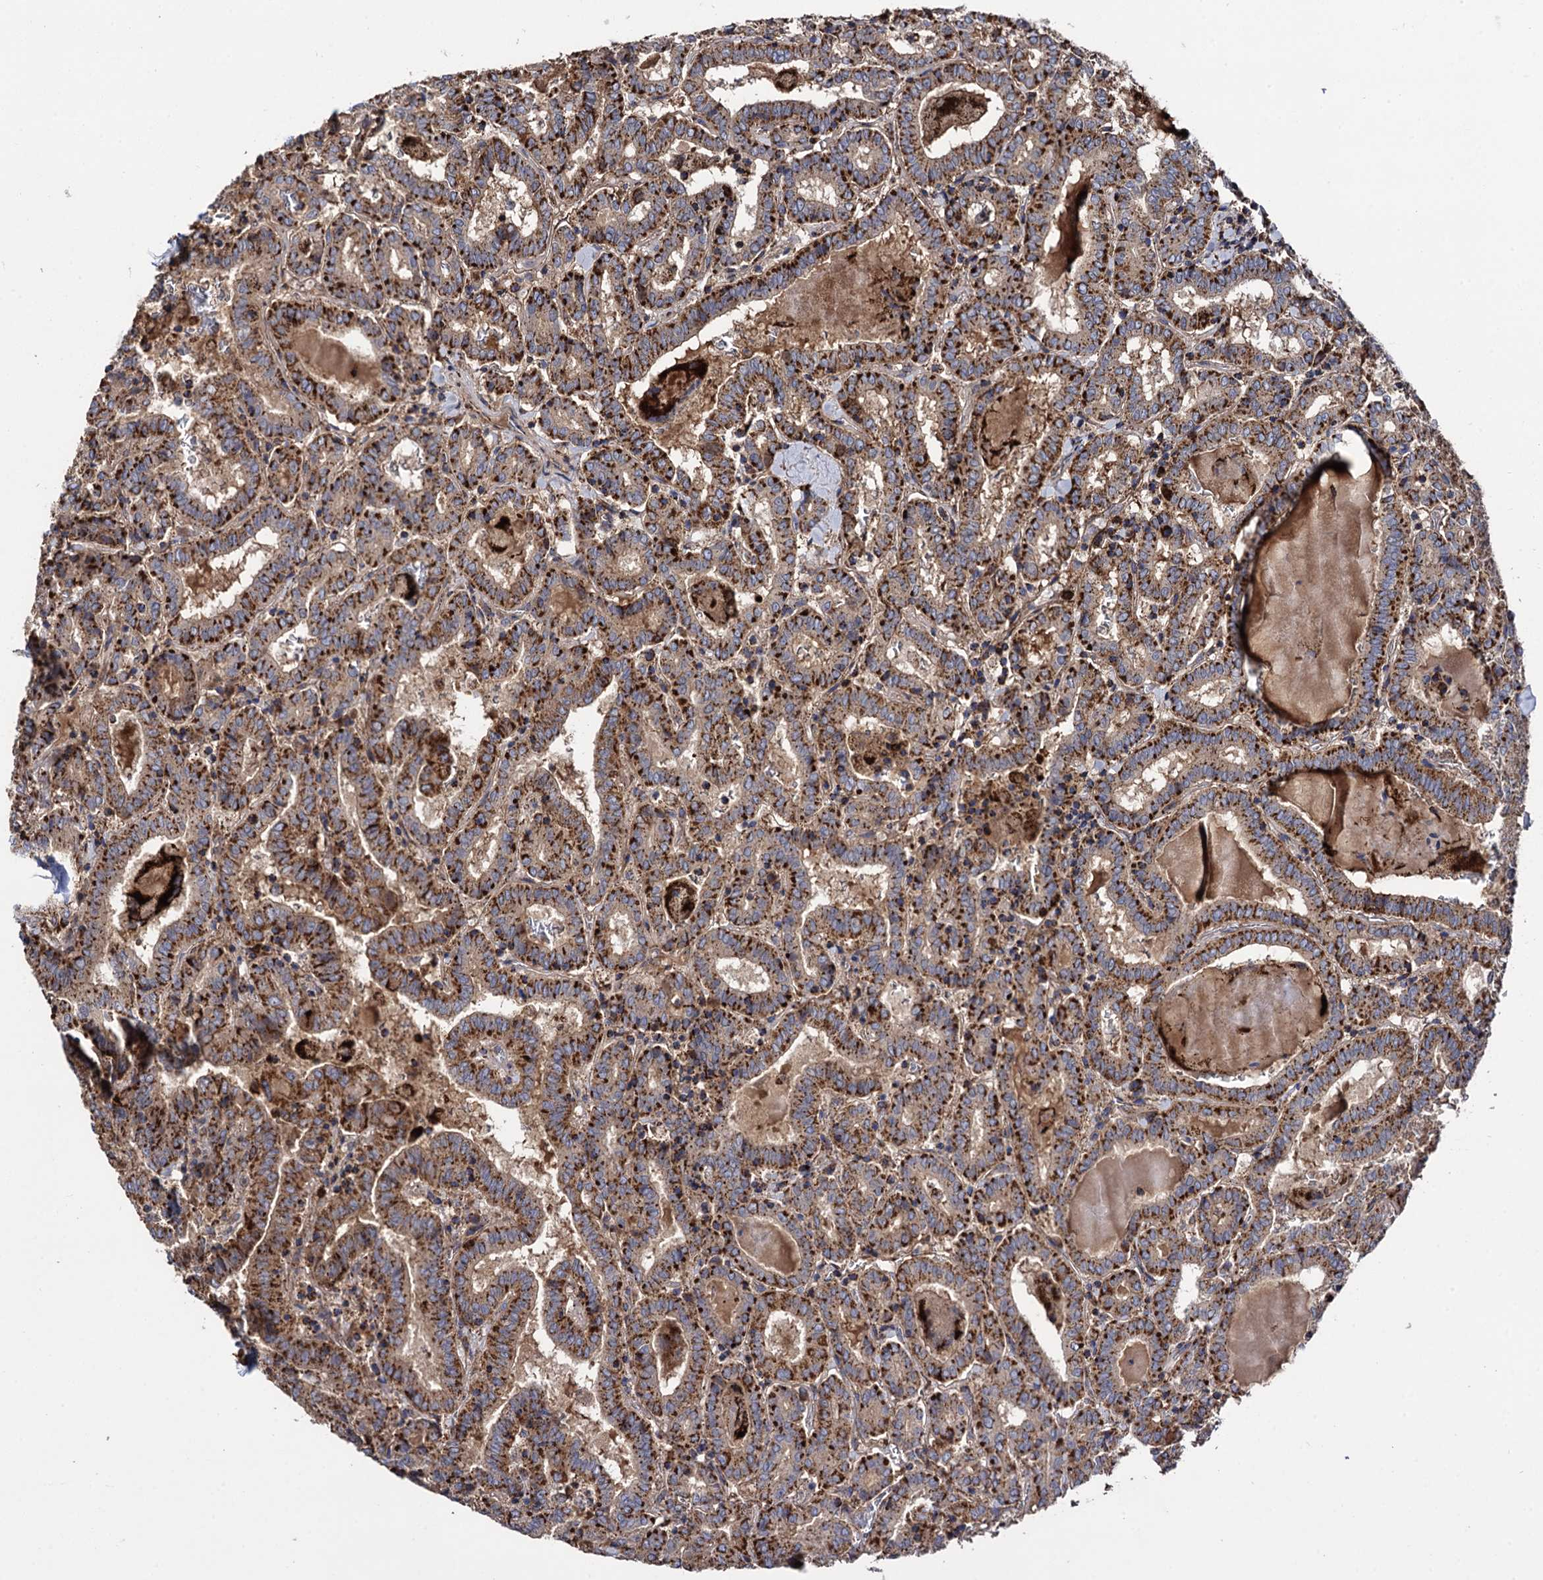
{"staining": {"intensity": "strong", "quantity": ">75%", "location": "cytoplasmic/membranous"}, "tissue": "thyroid cancer", "cell_type": "Tumor cells", "image_type": "cancer", "snomed": [{"axis": "morphology", "description": "Papillary adenocarcinoma, NOS"}, {"axis": "topography", "description": "Thyroid gland"}], "caption": "The micrograph demonstrates a brown stain indicating the presence of a protein in the cytoplasmic/membranous of tumor cells in thyroid papillary adenocarcinoma.", "gene": "IQCH", "patient": {"sex": "female", "age": 72}}